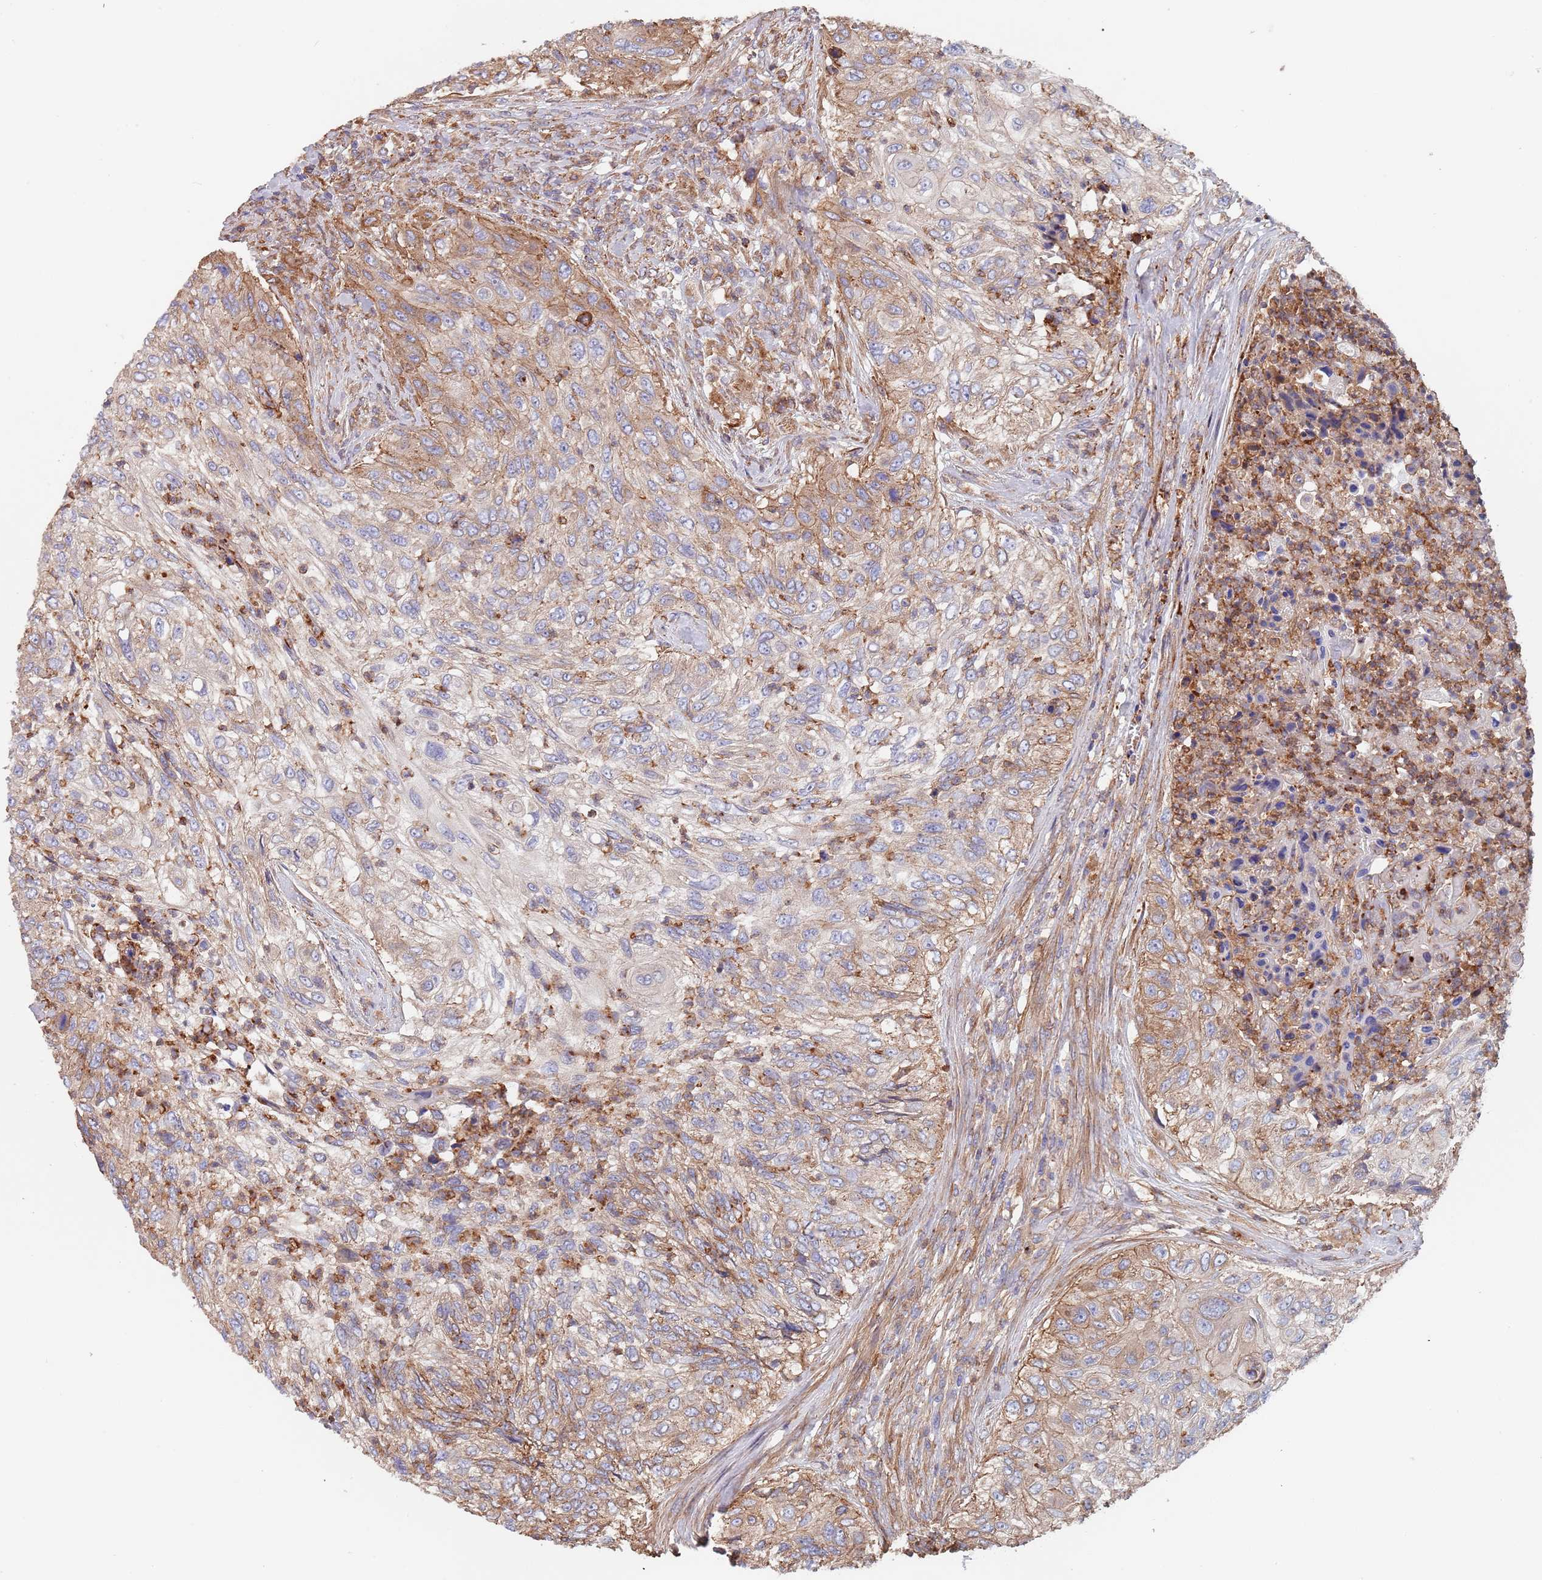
{"staining": {"intensity": "moderate", "quantity": "25%-75%", "location": "cytoplasmic/membranous"}, "tissue": "urothelial cancer", "cell_type": "Tumor cells", "image_type": "cancer", "snomed": [{"axis": "morphology", "description": "Urothelial carcinoma, High grade"}, {"axis": "topography", "description": "Urinary bladder"}], "caption": "Immunohistochemistry staining of urothelial cancer, which demonstrates medium levels of moderate cytoplasmic/membranous positivity in about 25%-75% of tumor cells indicating moderate cytoplasmic/membranous protein positivity. The staining was performed using DAB (brown) for protein detection and nuclei were counterstained in hematoxylin (blue).", "gene": "DCUN1D3", "patient": {"sex": "female", "age": 60}}